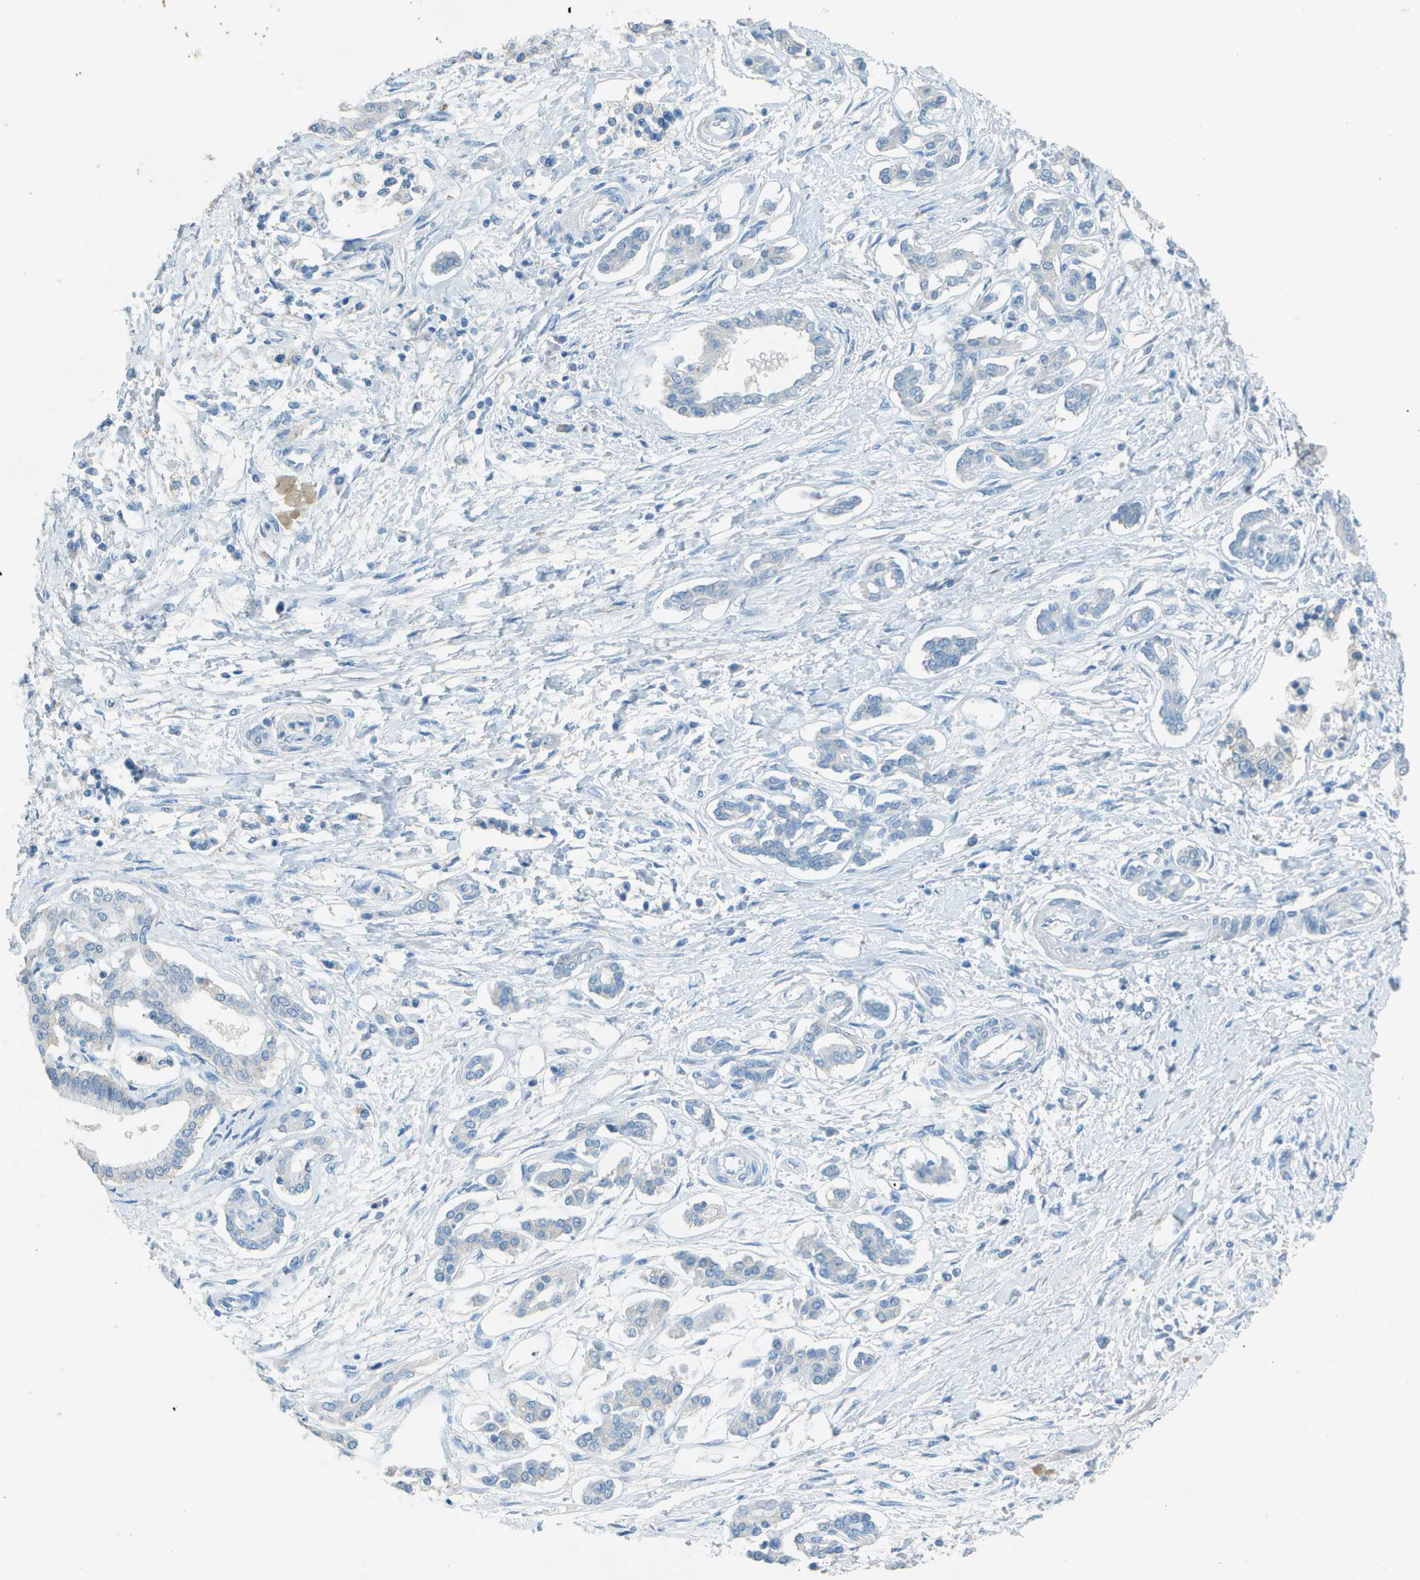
{"staining": {"intensity": "negative", "quantity": "none", "location": "none"}, "tissue": "pancreatic cancer", "cell_type": "Tumor cells", "image_type": "cancer", "snomed": [{"axis": "morphology", "description": "Adenocarcinoma, NOS"}, {"axis": "topography", "description": "Pancreas"}], "caption": "Immunohistochemical staining of human pancreatic cancer demonstrates no significant staining in tumor cells.", "gene": "LGI2", "patient": {"sex": "male", "age": 56}}